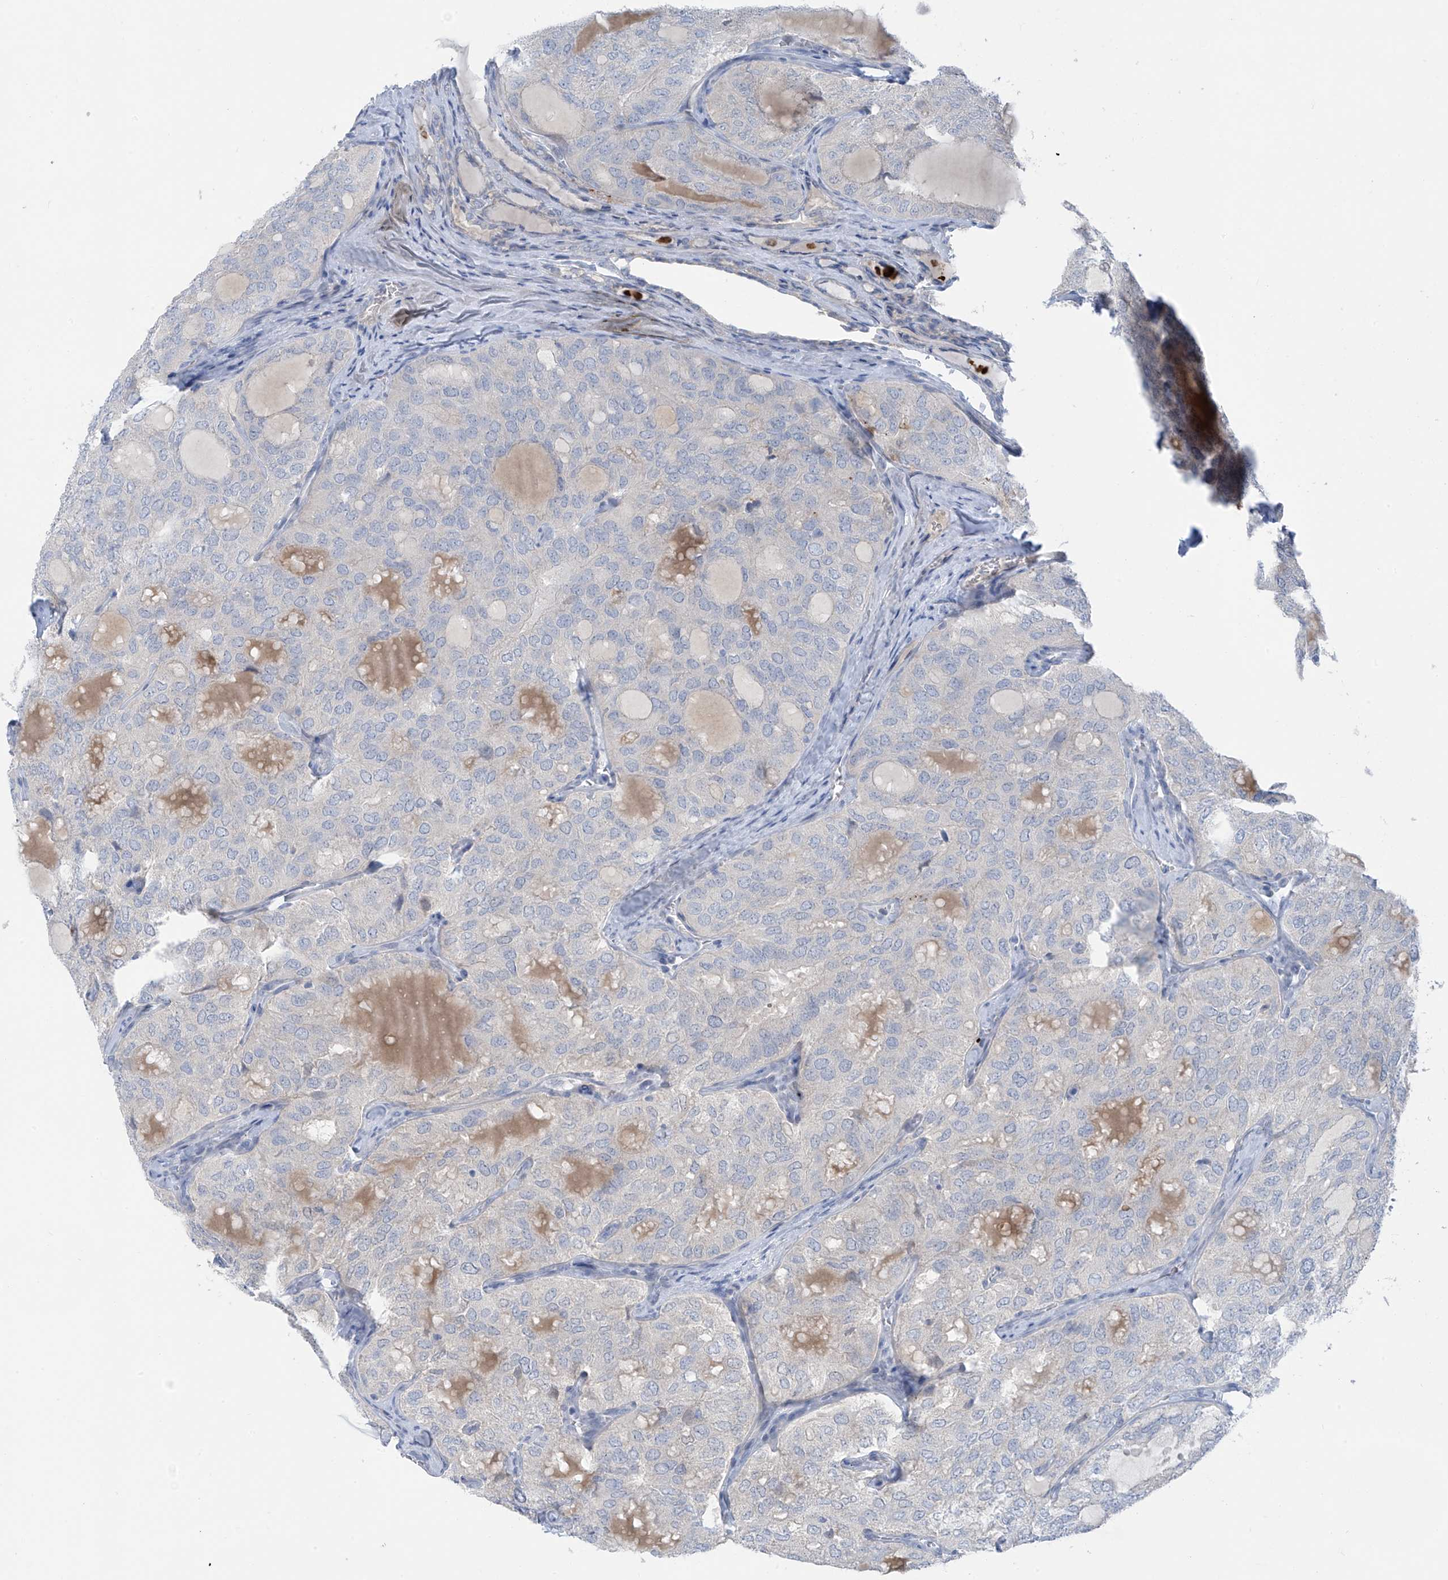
{"staining": {"intensity": "negative", "quantity": "none", "location": "none"}, "tissue": "thyroid cancer", "cell_type": "Tumor cells", "image_type": "cancer", "snomed": [{"axis": "morphology", "description": "Follicular adenoma carcinoma, NOS"}, {"axis": "topography", "description": "Thyroid gland"}], "caption": "The image exhibits no staining of tumor cells in follicular adenoma carcinoma (thyroid).", "gene": "ZNF793", "patient": {"sex": "male", "age": 75}}